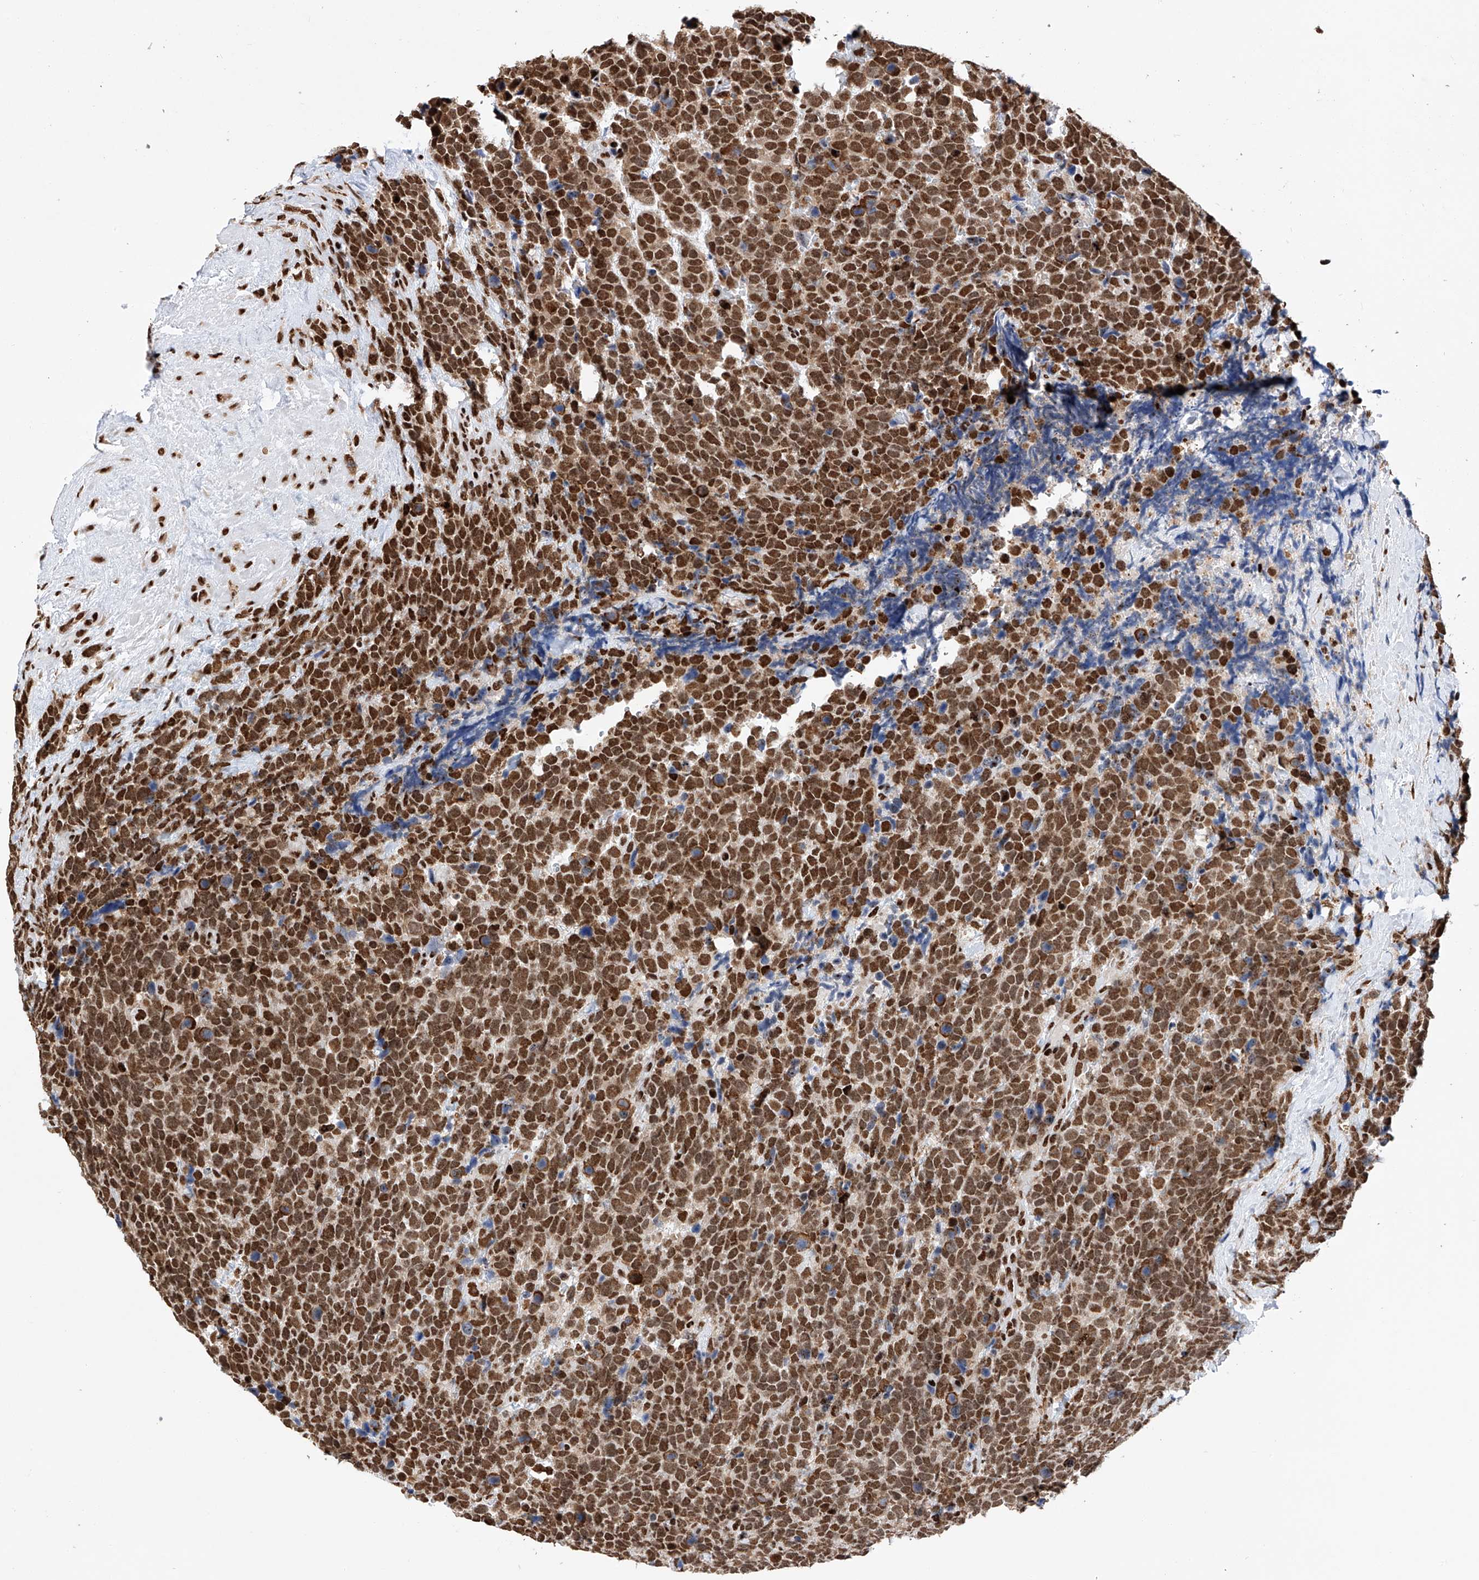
{"staining": {"intensity": "strong", "quantity": ">75%", "location": "nuclear"}, "tissue": "urothelial cancer", "cell_type": "Tumor cells", "image_type": "cancer", "snomed": [{"axis": "morphology", "description": "Urothelial carcinoma, High grade"}, {"axis": "topography", "description": "Urinary bladder"}], "caption": "The immunohistochemical stain highlights strong nuclear positivity in tumor cells of high-grade urothelial carcinoma tissue.", "gene": "SRSF6", "patient": {"sex": "female", "age": 82}}